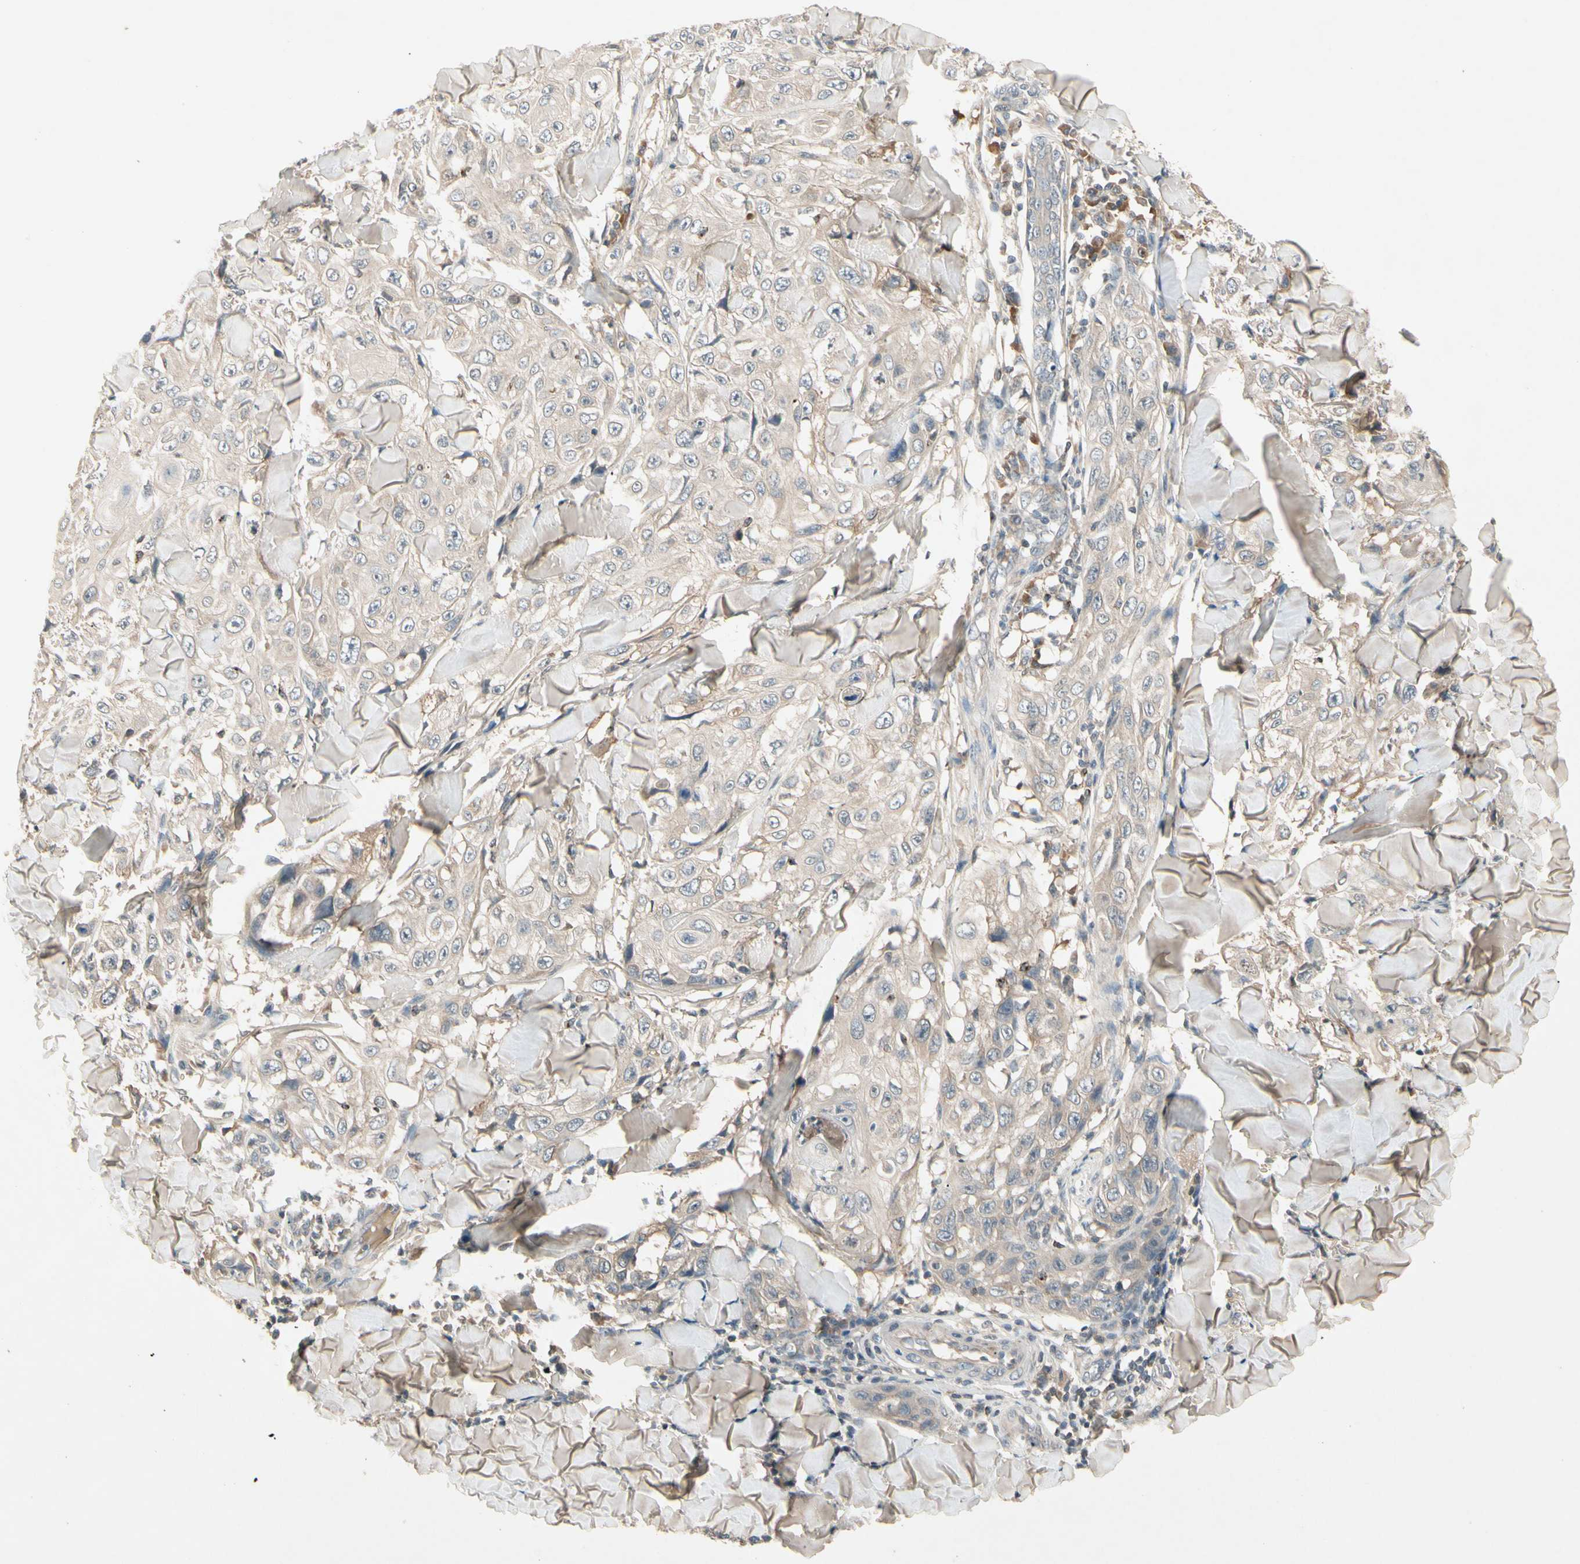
{"staining": {"intensity": "weak", "quantity": ">75%", "location": "cytoplasmic/membranous"}, "tissue": "skin cancer", "cell_type": "Tumor cells", "image_type": "cancer", "snomed": [{"axis": "morphology", "description": "Squamous cell carcinoma, NOS"}, {"axis": "topography", "description": "Skin"}], "caption": "Skin squamous cell carcinoma stained with a protein marker displays weak staining in tumor cells.", "gene": "CCL4", "patient": {"sex": "male", "age": 86}}